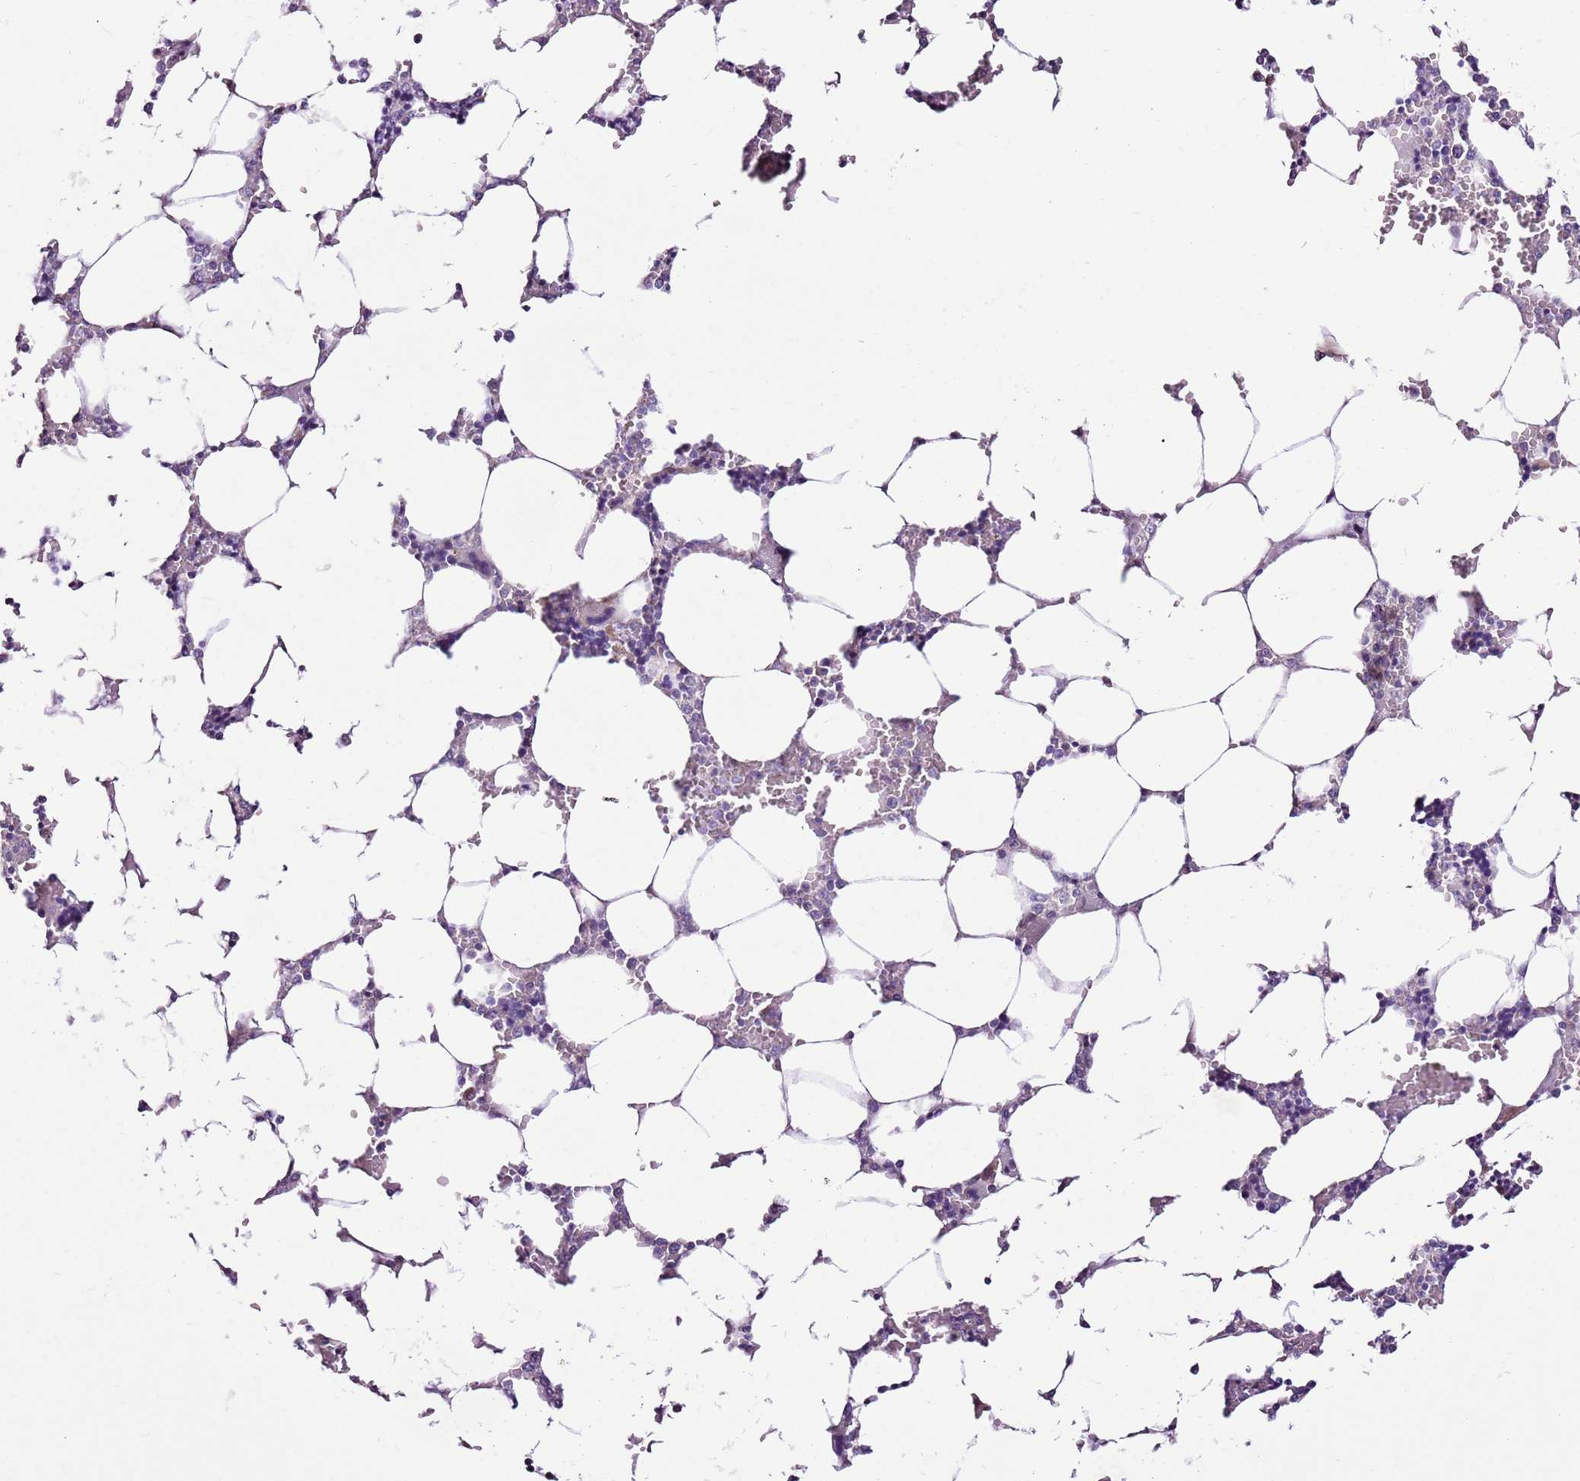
{"staining": {"intensity": "moderate", "quantity": "<25%", "location": "cytoplasmic/membranous"}, "tissue": "bone marrow", "cell_type": "Hematopoietic cells", "image_type": "normal", "snomed": [{"axis": "morphology", "description": "Normal tissue, NOS"}, {"axis": "topography", "description": "Bone marrow"}], "caption": "Approximately <25% of hematopoietic cells in benign bone marrow demonstrate moderate cytoplasmic/membranous protein positivity as visualized by brown immunohistochemical staining.", "gene": "MRPL36", "patient": {"sex": "male", "age": 64}}